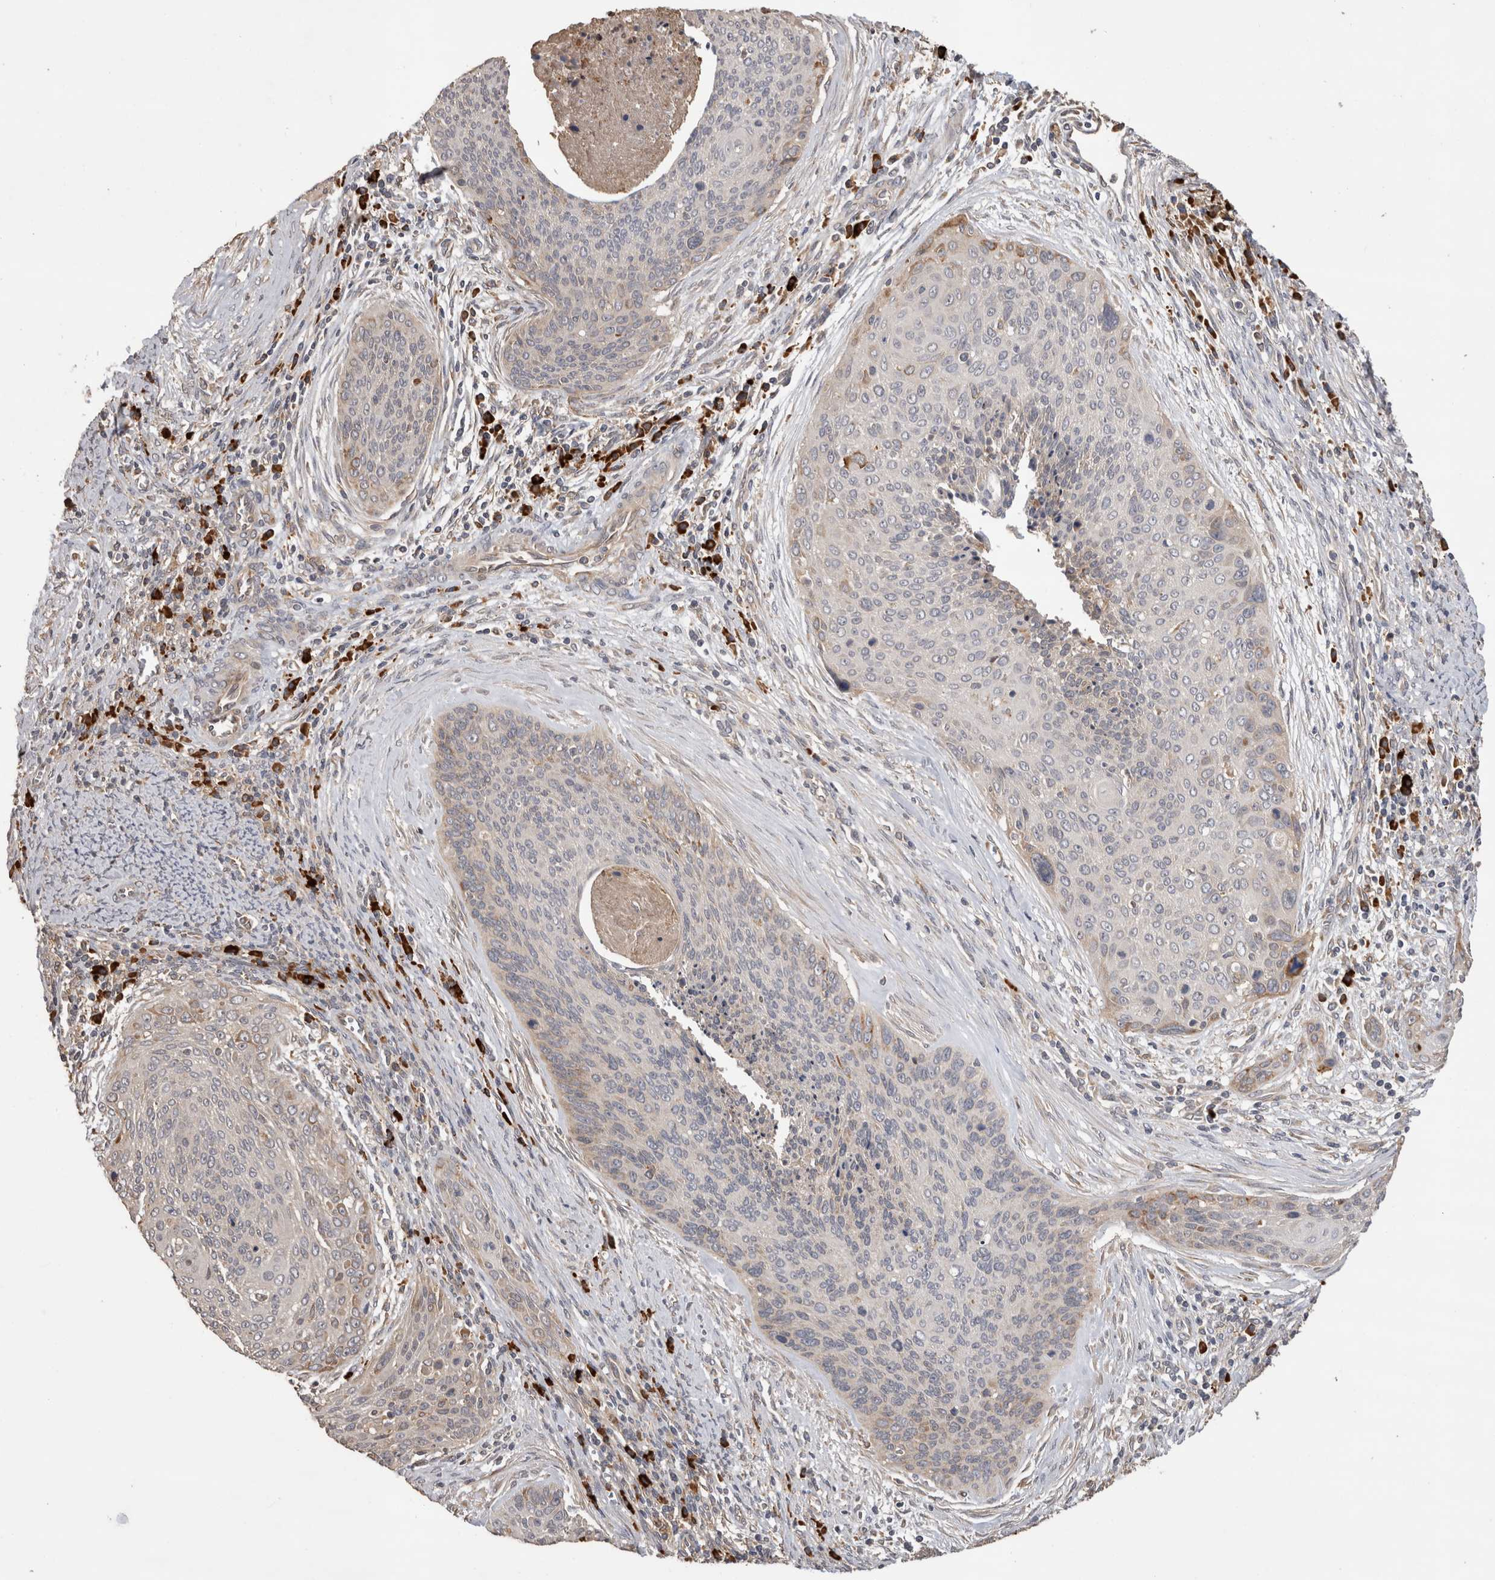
{"staining": {"intensity": "negative", "quantity": "none", "location": "none"}, "tissue": "cervical cancer", "cell_type": "Tumor cells", "image_type": "cancer", "snomed": [{"axis": "morphology", "description": "Squamous cell carcinoma, NOS"}, {"axis": "topography", "description": "Cervix"}], "caption": "IHC image of human squamous cell carcinoma (cervical) stained for a protein (brown), which exhibits no positivity in tumor cells. Nuclei are stained in blue.", "gene": "TBCE", "patient": {"sex": "female", "age": 55}}